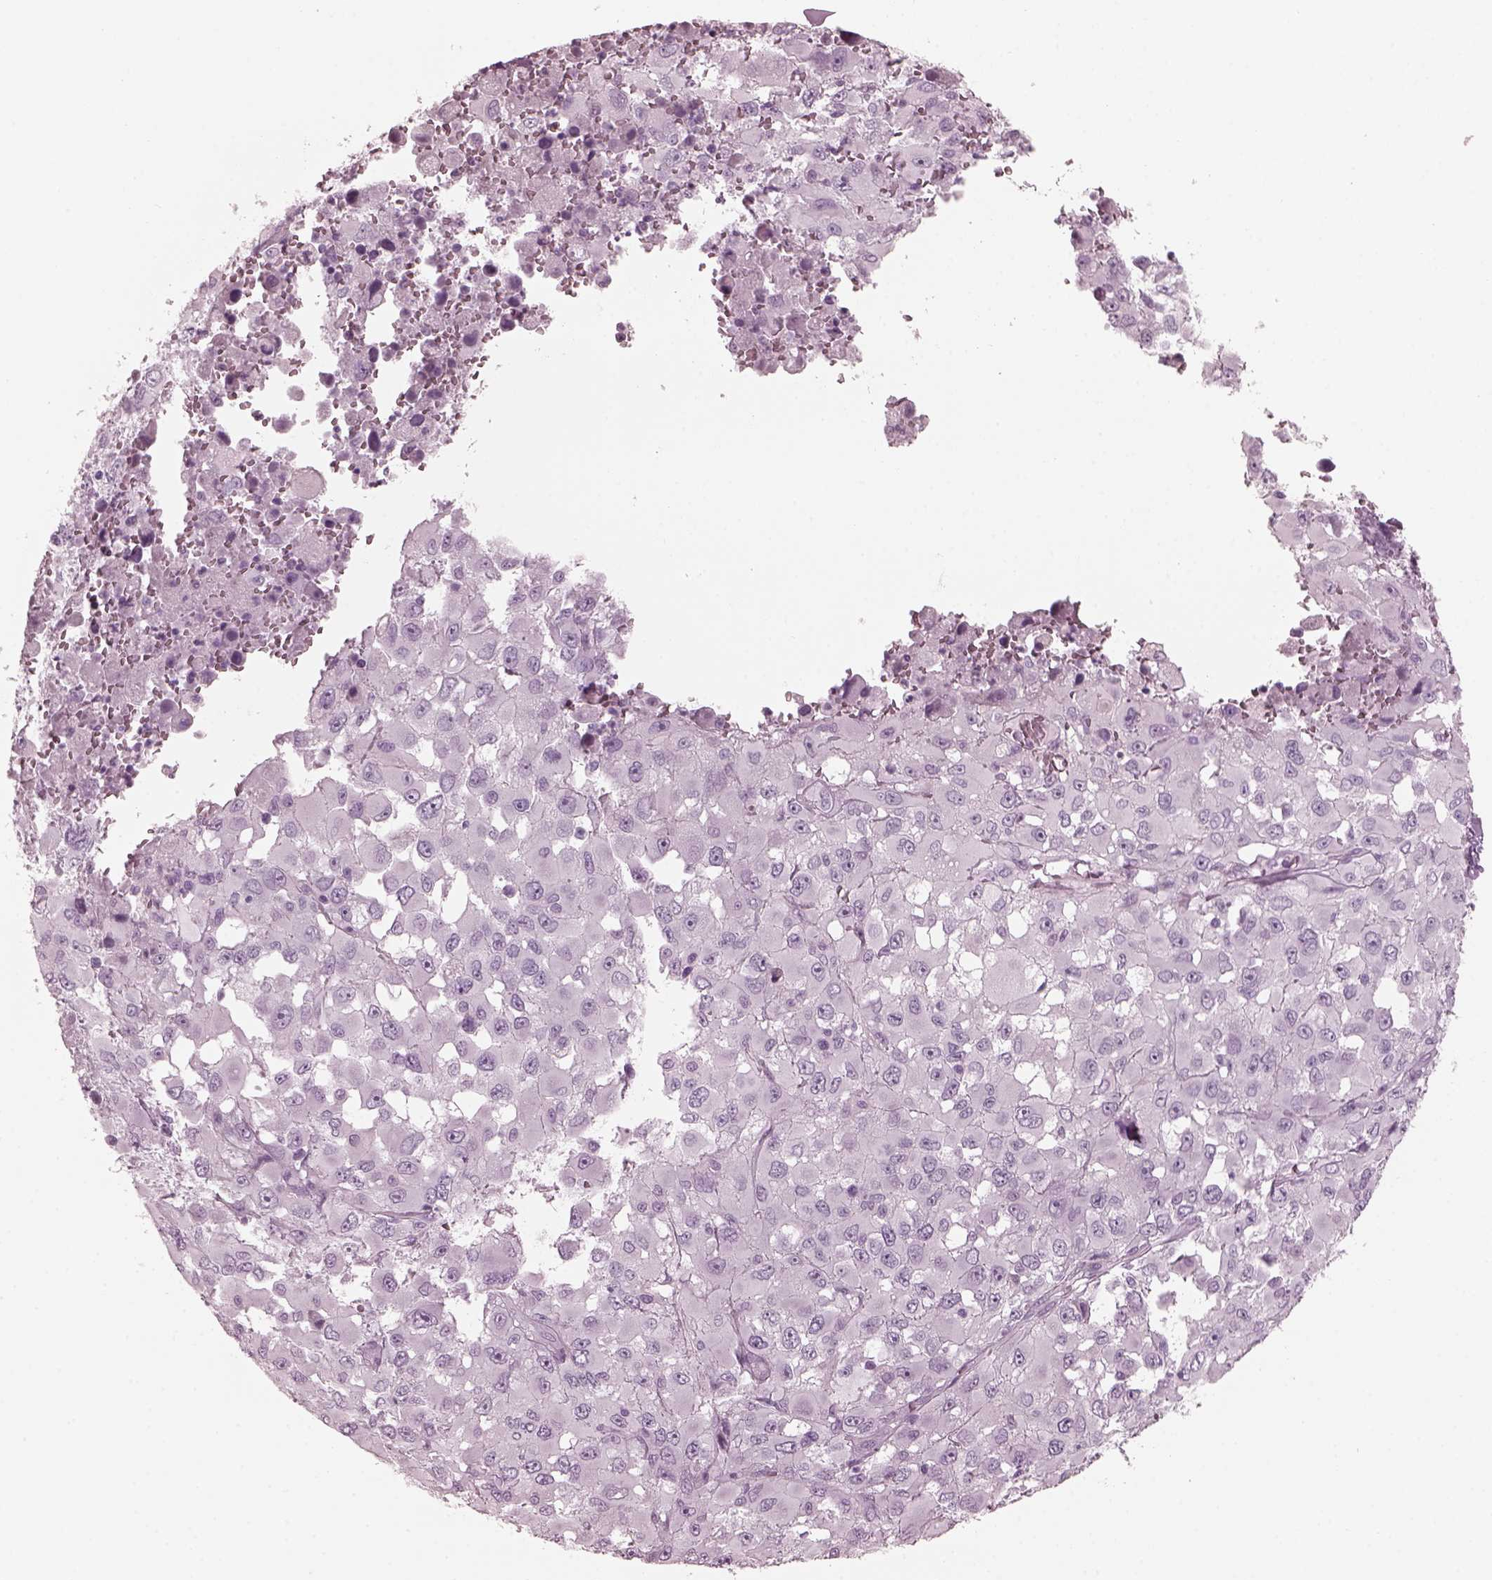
{"staining": {"intensity": "negative", "quantity": "none", "location": "none"}, "tissue": "melanoma", "cell_type": "Tumor cells", "image_type": "cancer", "snomed": [{"axis": "morphology", "description": "Malignant melanoma, Metastatic site"}, {"axis": "topography", "description": "Lymph node"}], "caption": "DAB (3,3'-diaminobenzidine) immunohistochemical staining of melanoma demonstrates no significant positivity in tumor cells.", "gene": "GRM6", "patient": {"sex": "male", "age": 50}}